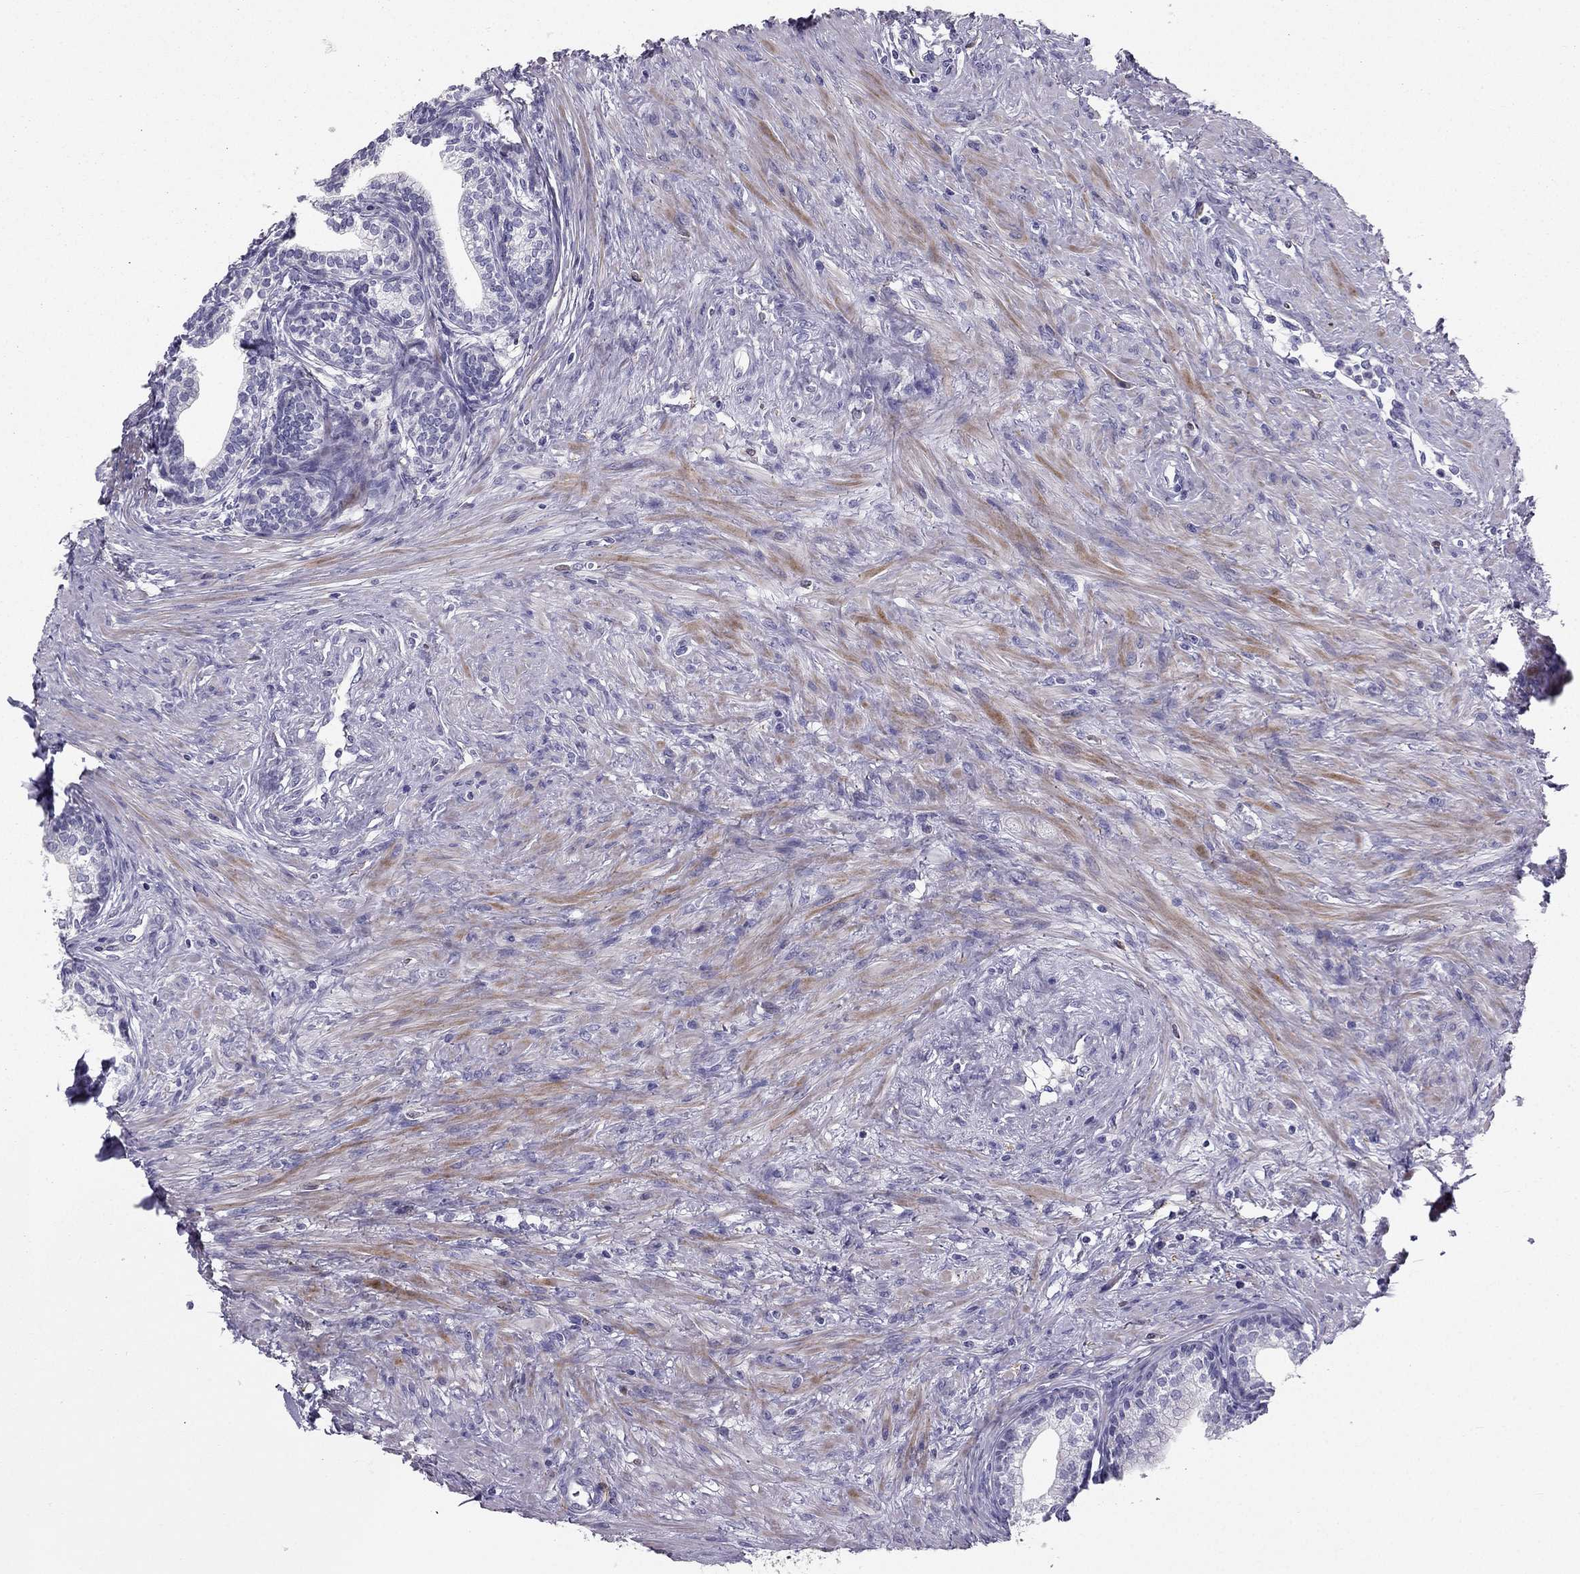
{"staining": {"intensity": "negative", "quantity": "none", "location": "none"}, "tissue": "prostate", "cell_type": "Glandular cells", "image_type": "normal", "snomed": [{"axis": "morphology", "description": "Normal tissue, NOS"}, {"axis": "topography", "description": "Prostate"}], "caption": "DAB immunohistochemical staining of normal prostate demonstrates no significant staining in glandular cells. The staining was performed using DAB (3,3'-diaminobenzidine) to visualize the protein expression in brown, while the nuclei were stained in blue with hematoxylin (Magnification: 20x).", "gene": "LMTK3", "patient": {"sex": "male", "age": 65}}